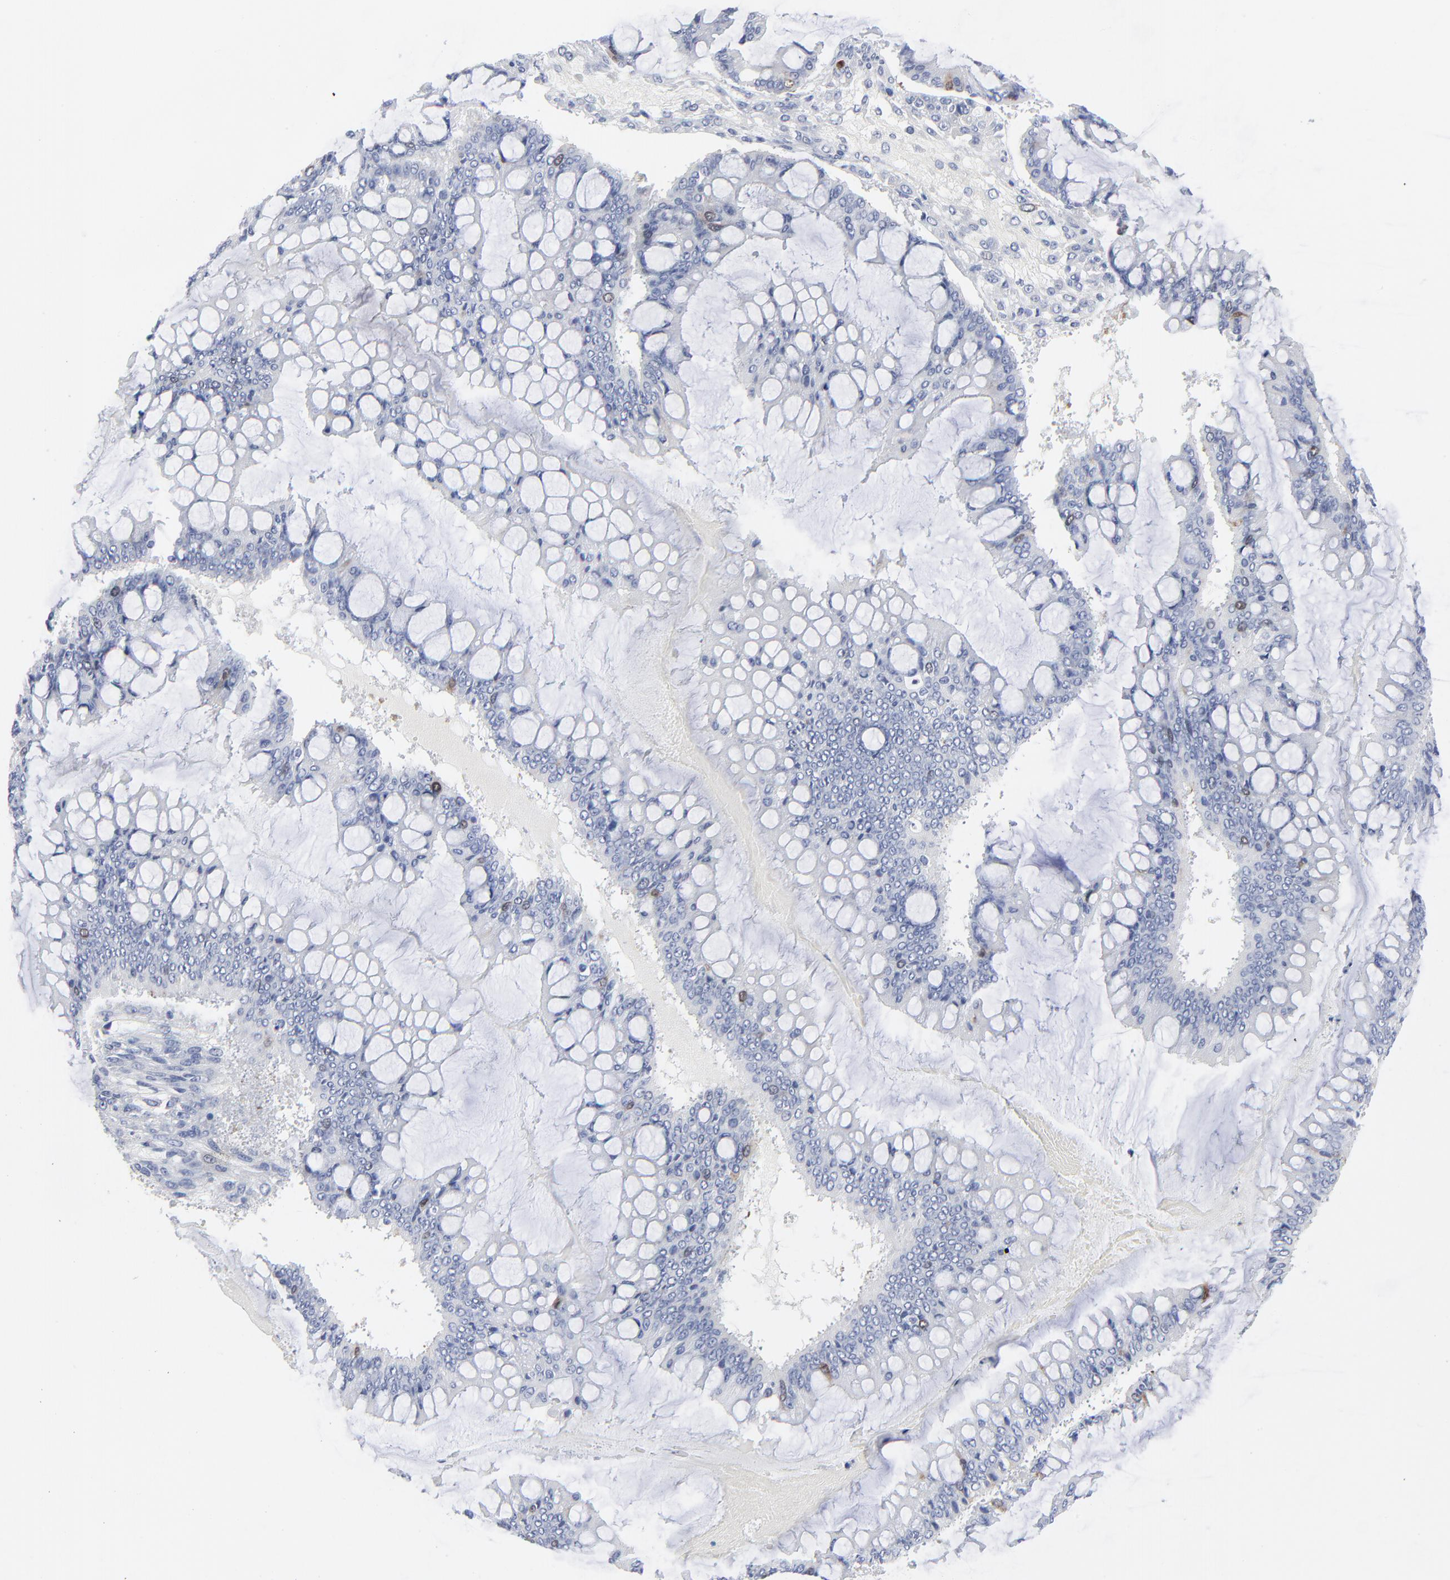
{"staining": {"intensity": "strong", "quantity": "<25%", "location": "nuclear"}, "tissue": "ovarian cancer", "cell_type": "Tumor cells", "image_type": "cancer", "snomed": [{"axis": "morphology", "description": "Cystadenocarcinoma, mucinous, NOS"}, {"axis": "topography", "description": "Ovary"}], "caption": "Tumor cells demonstrate medium levels of strong nuclear staining in approximately <25% of cells in human ovarian cancer (mucinous cystadenocarcinoma). (IHC, brightfield microscopy, high magnification).", "gene": "CDK1", "patient": {"sex": "female", "age": 73}}